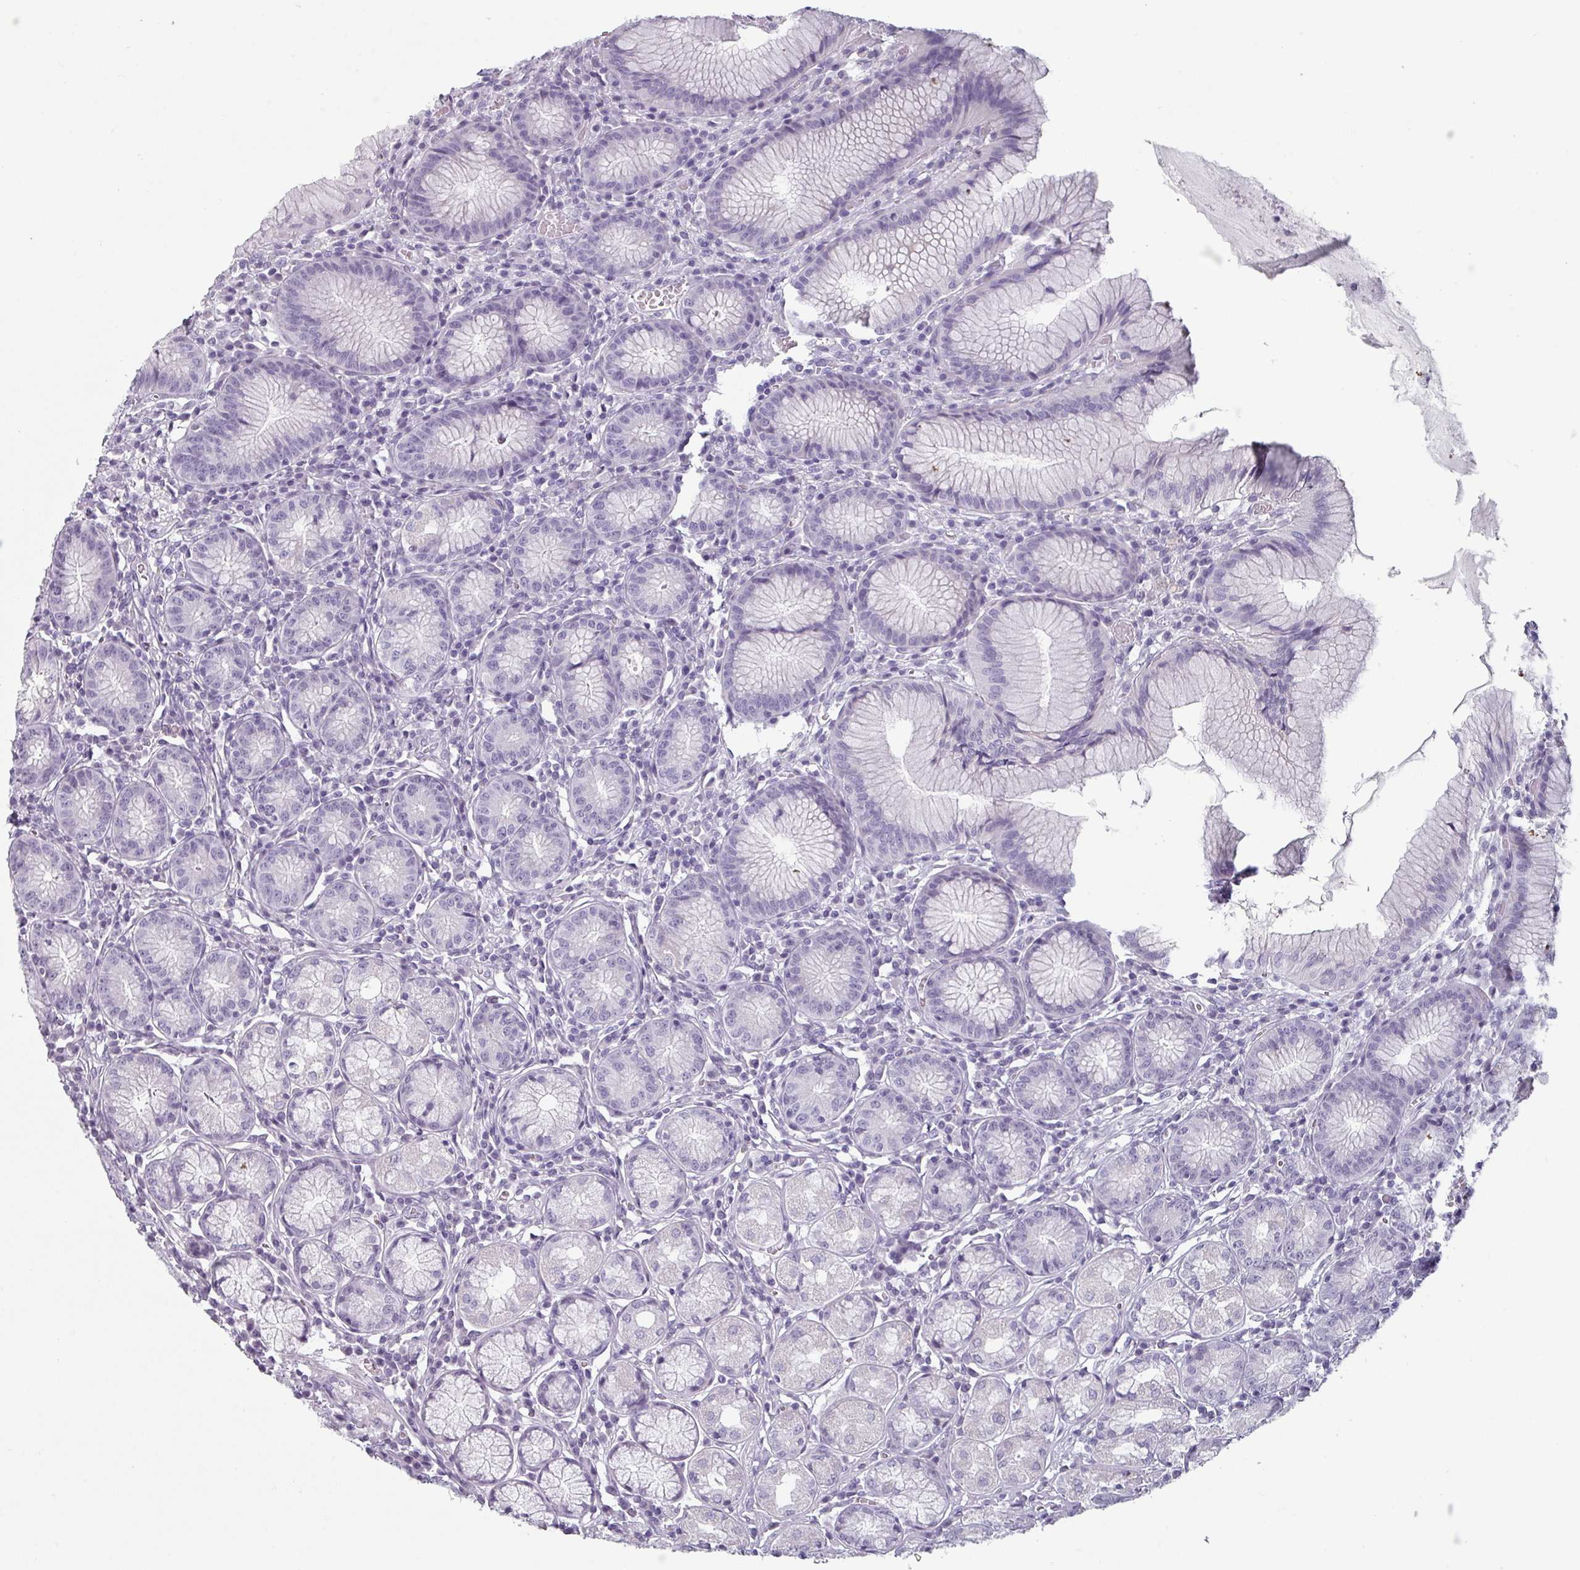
{"staining": {"intensity": "negative", "quantity": "none", "location": "none"}, "tissue": "stomach", "cell_type": "Glandular cells", "image_type": "normal", "snomed": [{"axis": "morphology", "description": "Normal tissue, NOS"}, {"axis": "topography", "description": "Stomach"}], "caption": "DAB (3,3'-diaminobenzidine) immunohistochemical staining of normal stomach shows no significant expression in glandular cells. (Brightfield microscopy of DAB (3,3'-diaminobenzidine) IHC at high magnification).", "gene": "SLC35G2", "patient": {"sex": "male", "age": 55}}